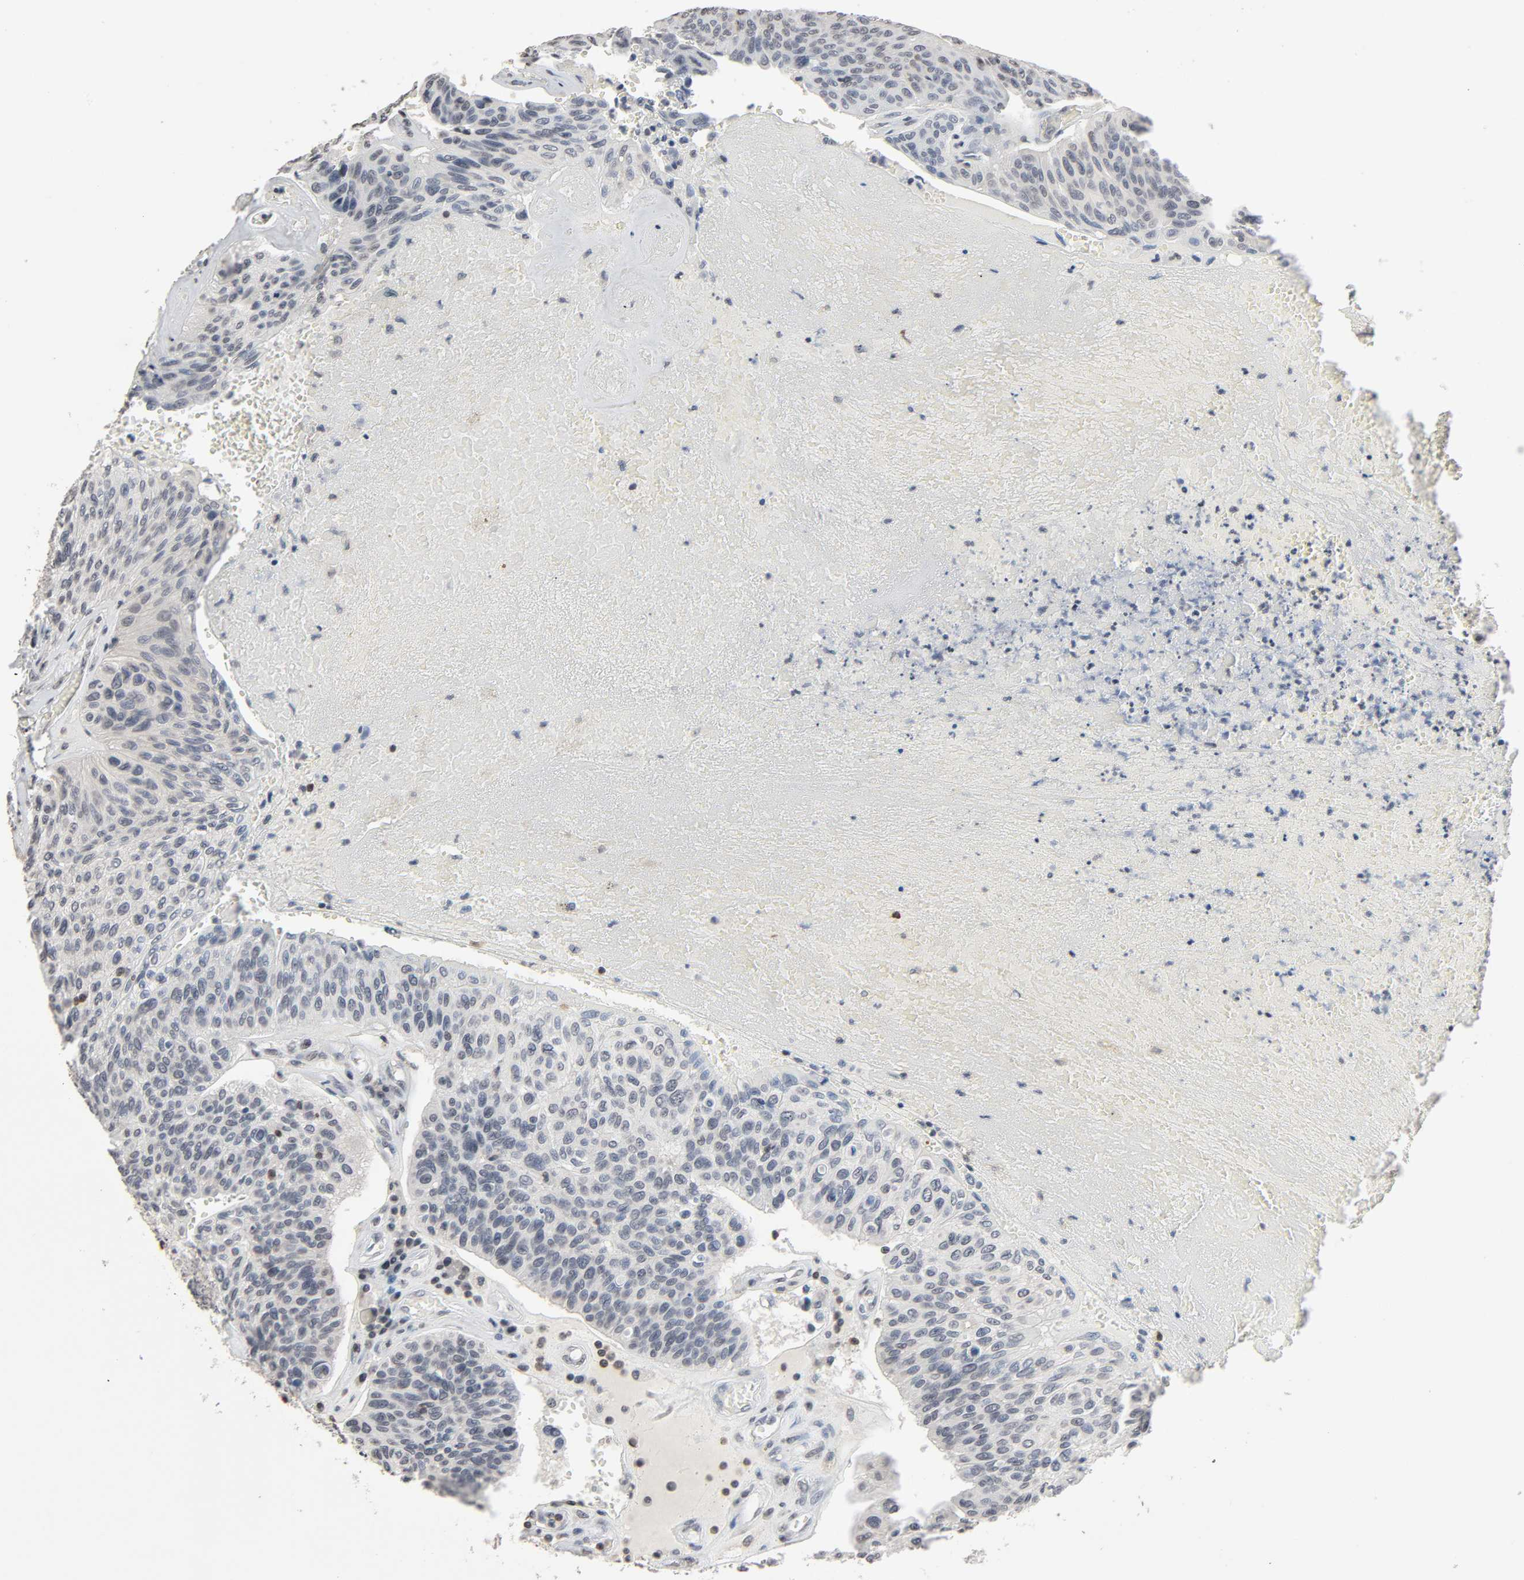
{"staining": {"intensity": "negative", "quantity": "none", "location": "none"}, "tissue": "urothelial cancer", "cell_type": "Tumor cells", "image_type": "cancer", "snomed": [{"axis": "morphology", "description": "Urothelial carcinoma, High grade"}, {"axis": "topography", "description": "Urinary bladder"}], "caption": "Tumor cells show no significant protein positivity in urothelial carcinoma (high-grade).", "gene": "STK4", "patient": {"sex": "male", "age": 66}}